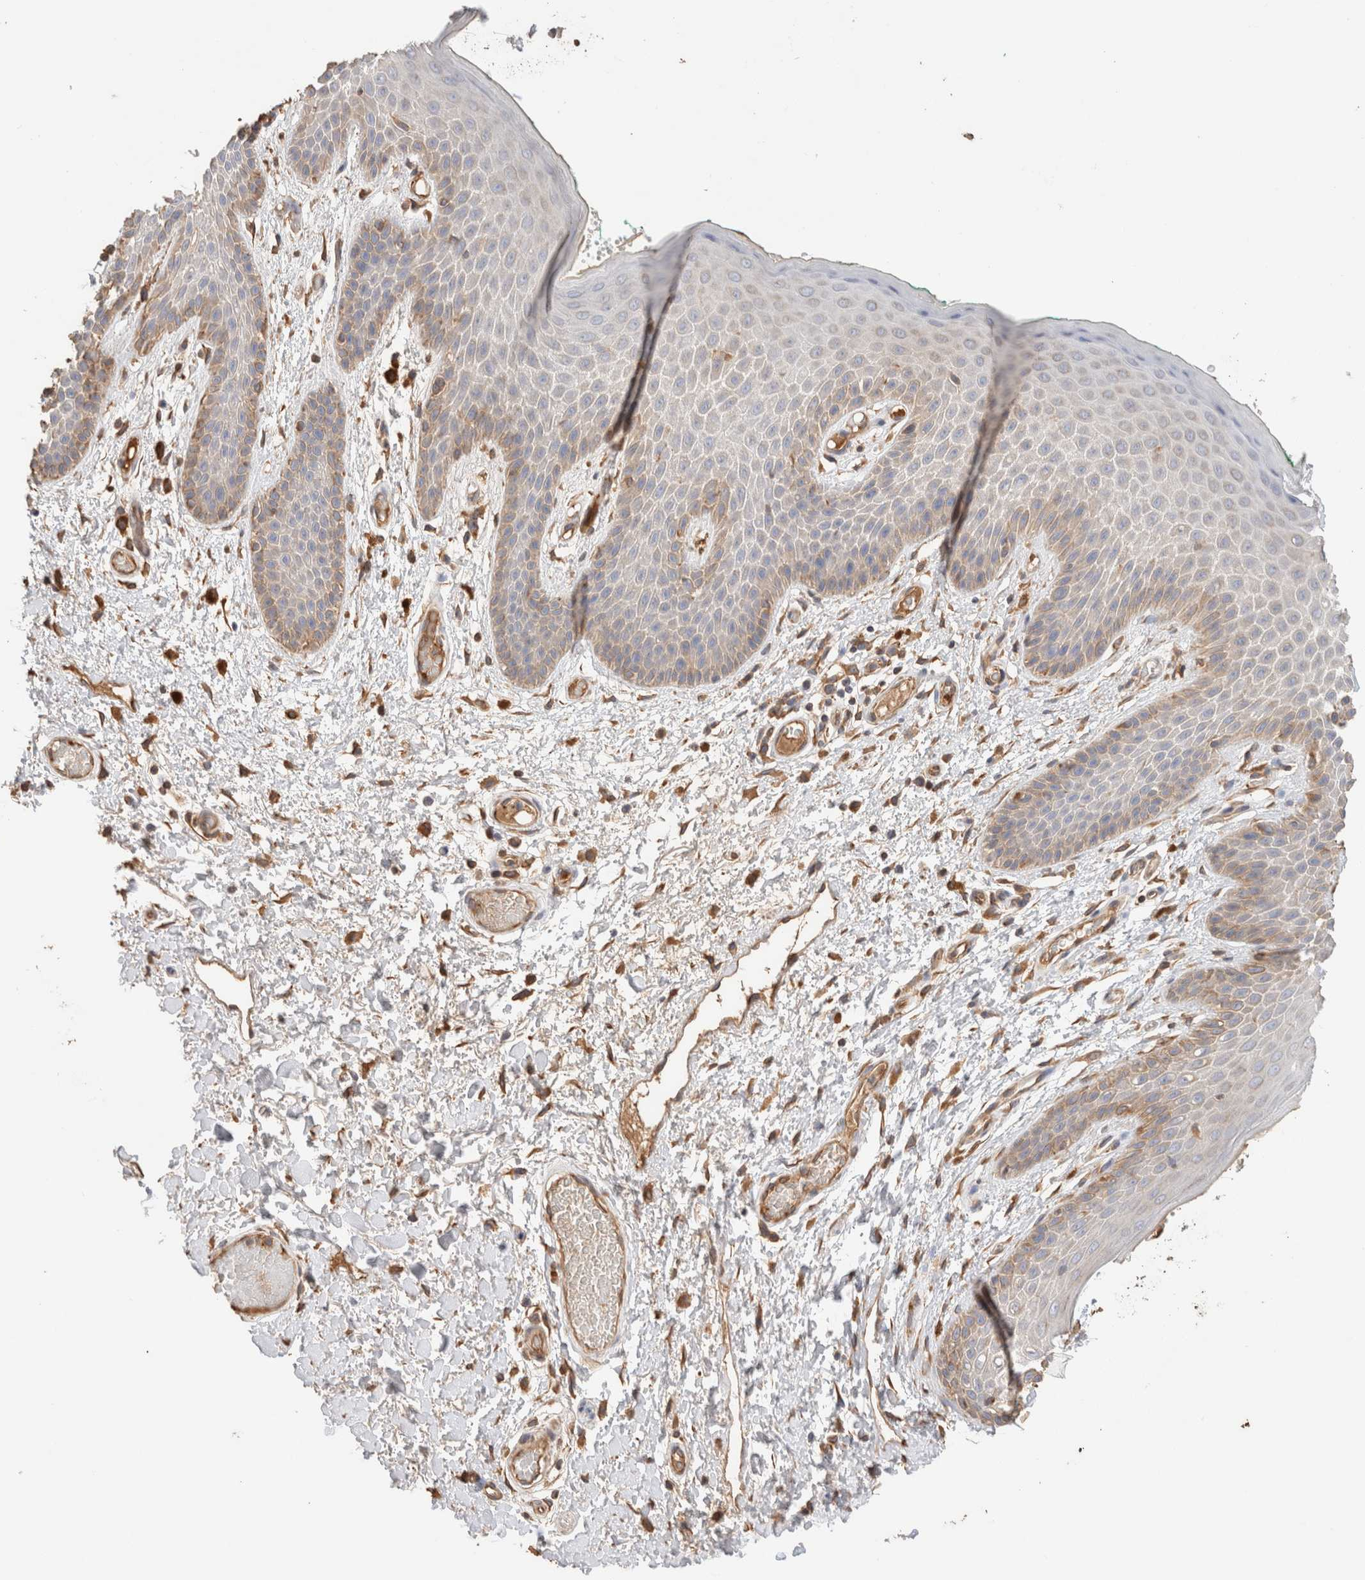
{"staining": {"intensity": "moderate", "quantity": "<25%", "location": "cytoplasmic/membranous"}, "tissue": "skin", "cell_type": "Epidermal cells", "image_type": "normal", "snomed": [{"axis": "morphology", "description": "Normal tissue, NOS"}, {"axis": "topography", "description": "Anal"}], "caption": "This photomicrograph demonstrates IHC staining of benign skin, with low moderate cytoplasmic/membranous expression in approximately <25% of epidermal cells.", "gene": "PROS1", "patient": {"sex": "male", "age": 74}}